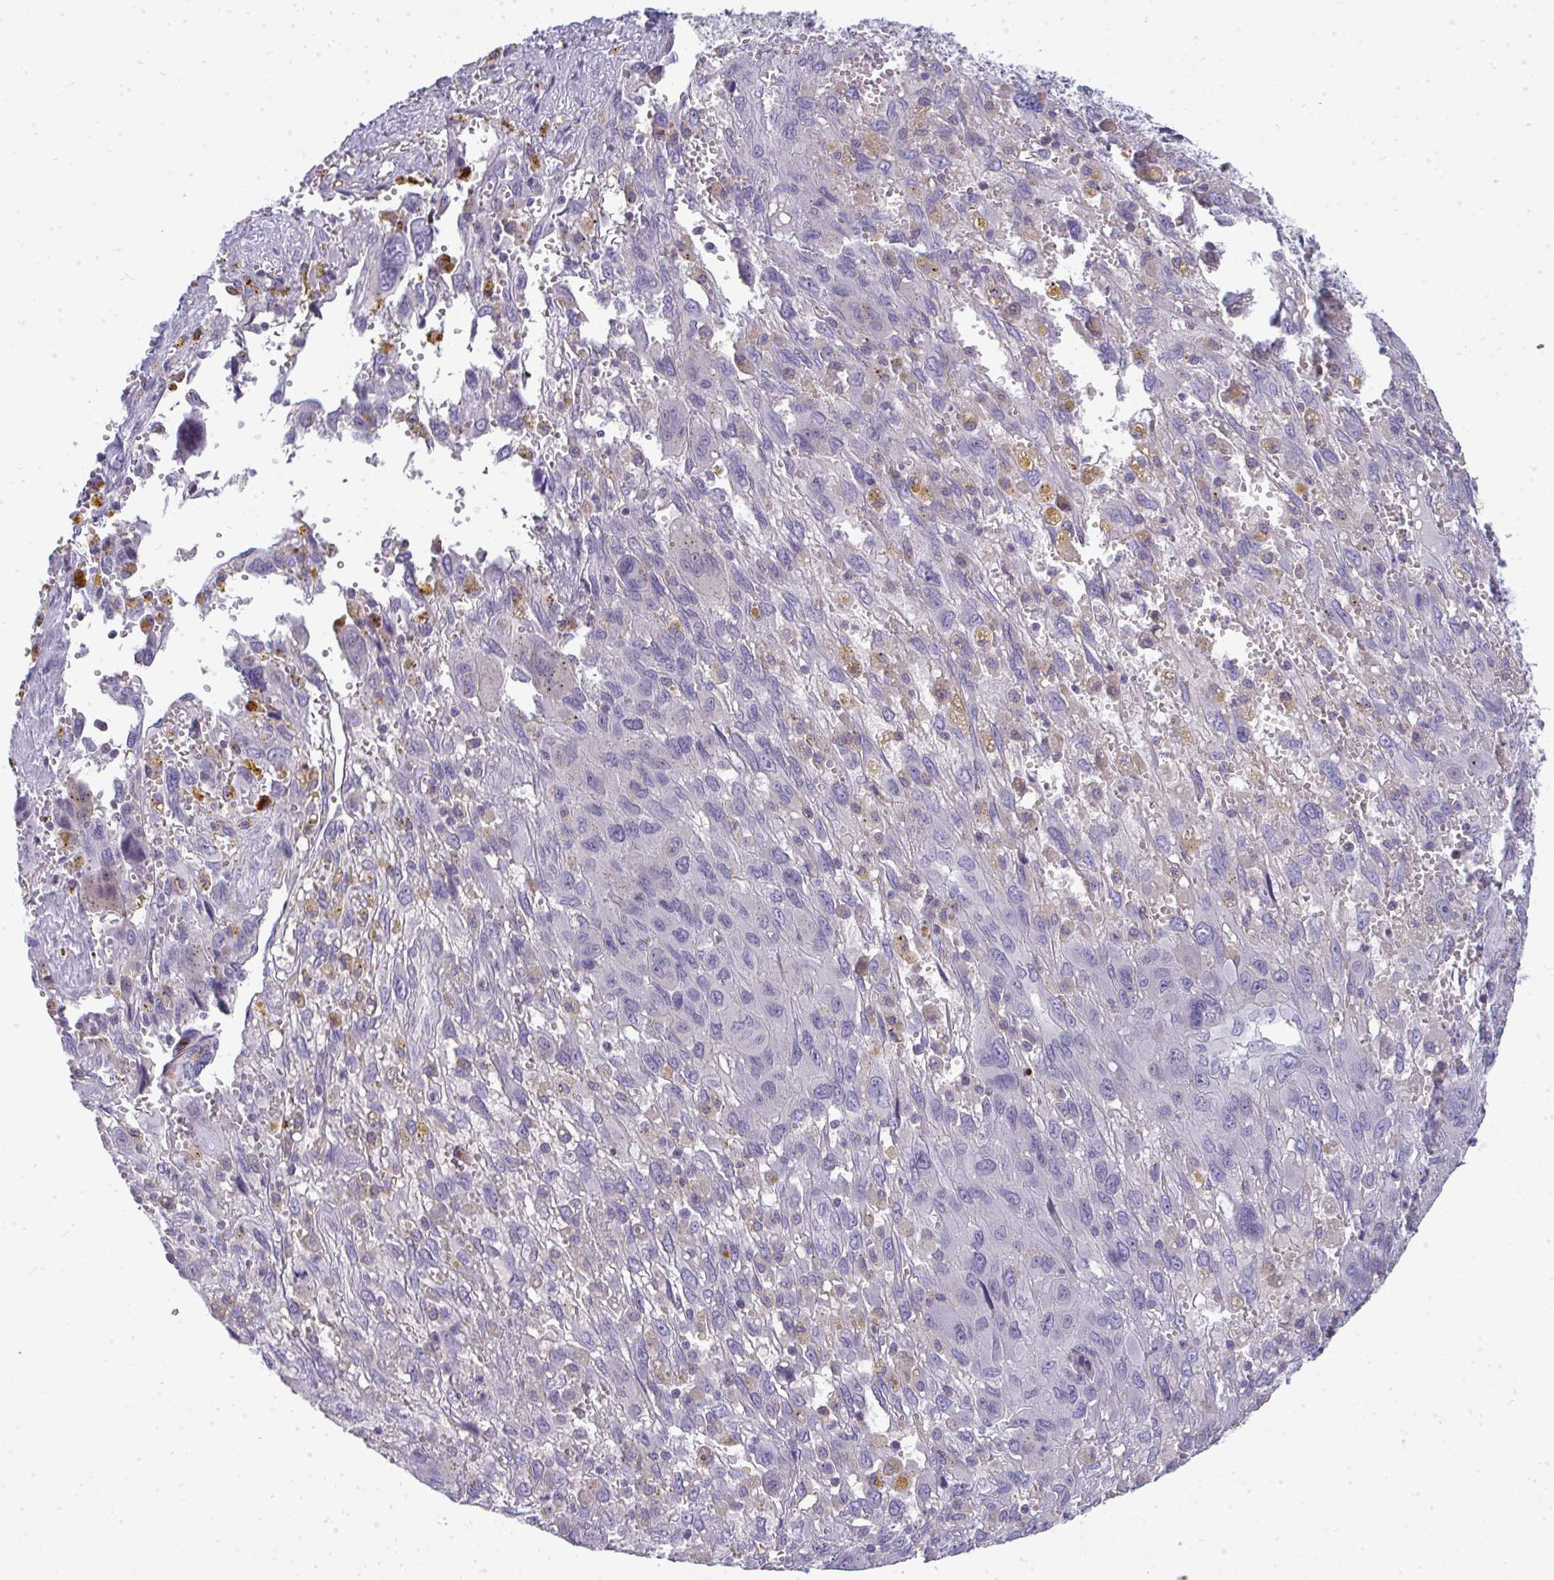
{"staining": {"intensity": "negative", "quantity": "none", "location": "none"}, "tissue": "pancreatic cancer", "cell_type": "Tumor cells", "image_type": "cancer", "snomed": [{"axis": "morphology", "description": "Adenocarcinoma, NOS"}, {"axis": "topography", "description": "Pancreas"}], "caption": "This is an immunohistochemistry (IHC) micrograph of pancreatic cancer. There is no positivity in tumor cells.", "gene": "VPS4B", "patient": {"sex": "female", "age": 47}}